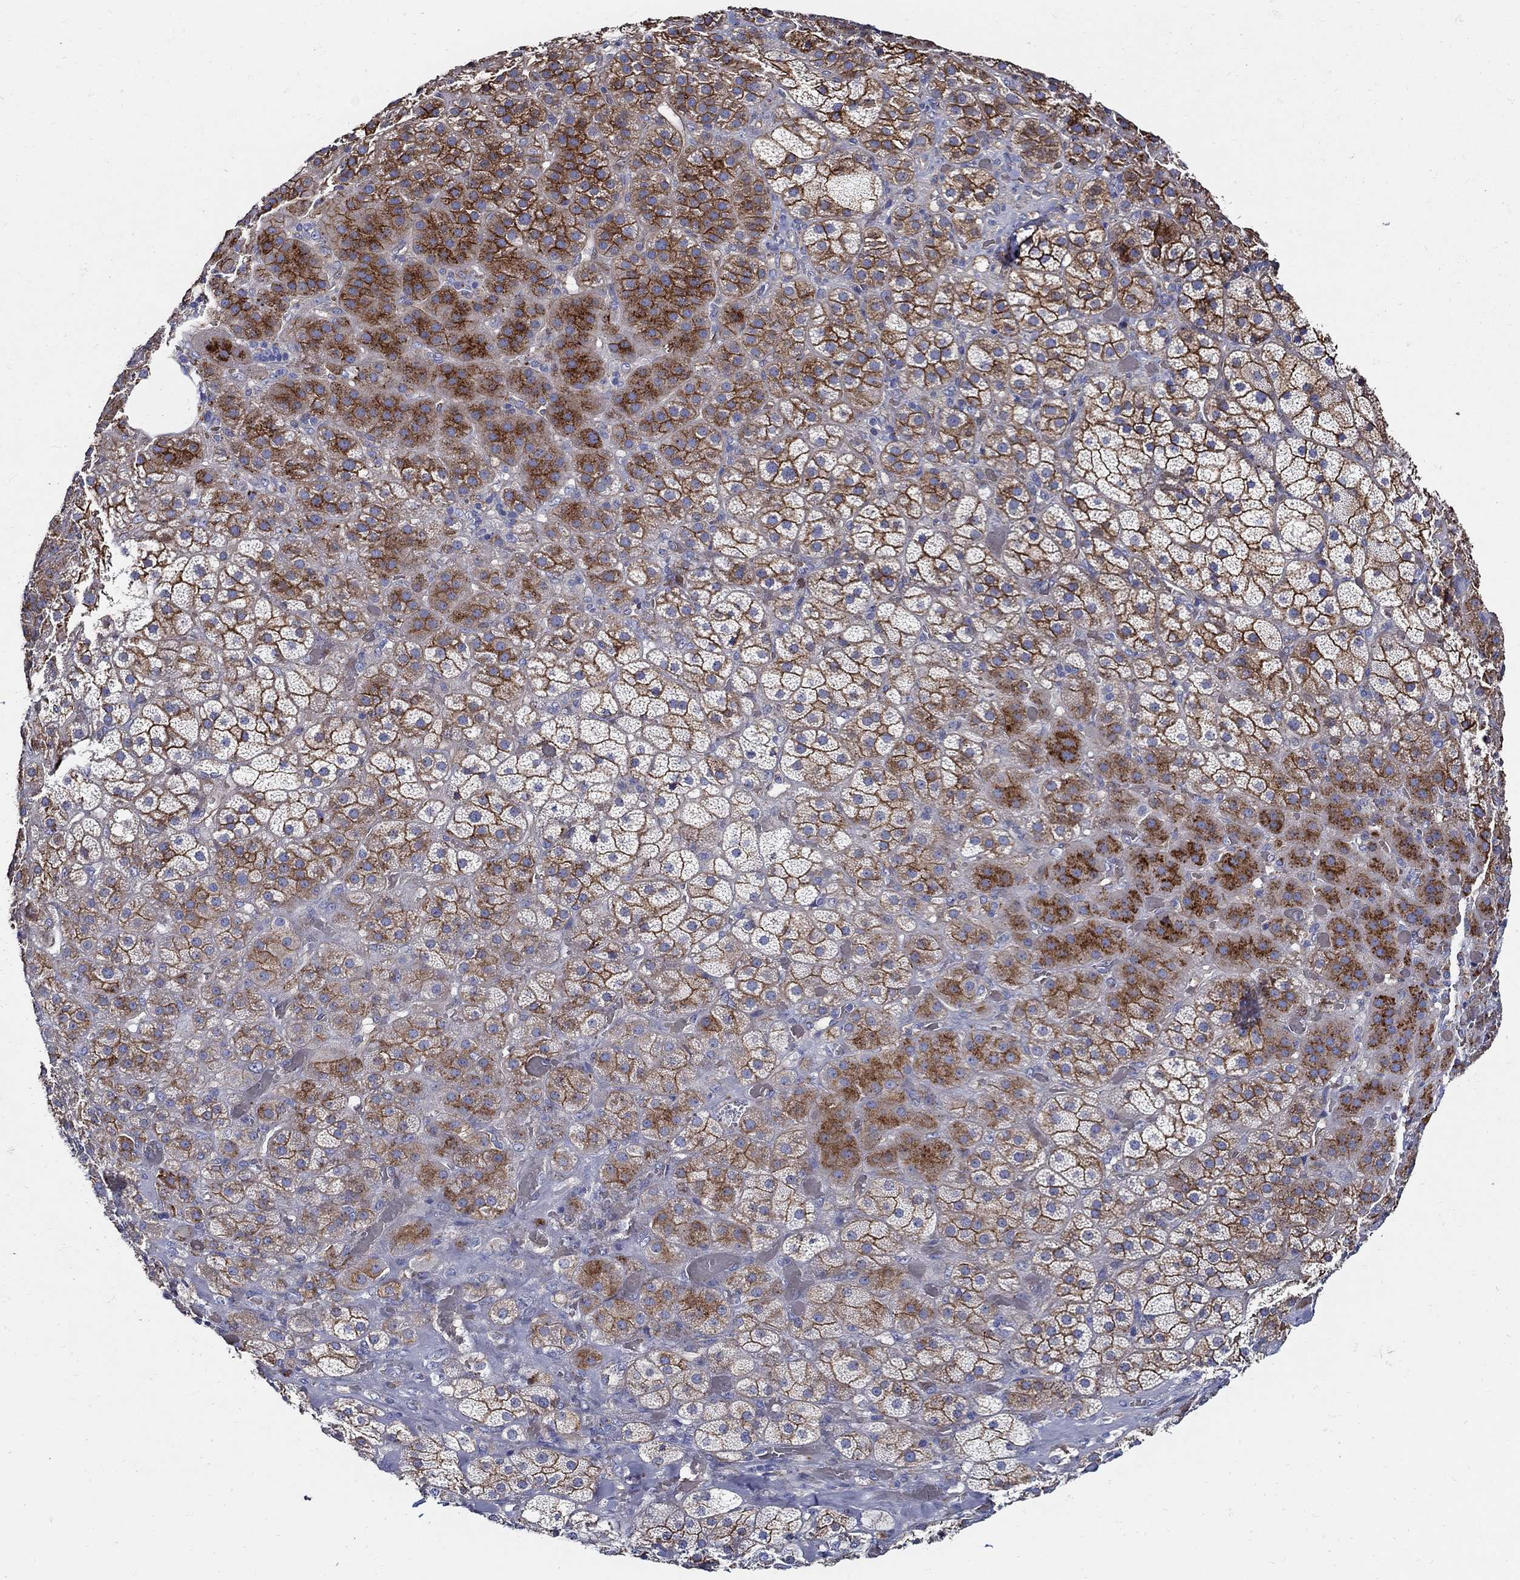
{"staining": {"intensity": "strong", "quantity": ">75%", "location": "cytoplasmic/membranous"}, "tissue": "adrenal gland", "cell_type": "Glandular cells", "image_type": "normal", "snomed": [{"axis": "morphology", "description": "Normal tissue, NOS"}, {"axis": "topography", "description": "Adrenal gland"}], "caption": "Protein analysis of unremarkable adrenal gland displays strong cytoplasmic/membranous expression in approximately >75% of glandular cells.", "gene": "APBB3", "patient": {"sex": "male", "age": 57}}